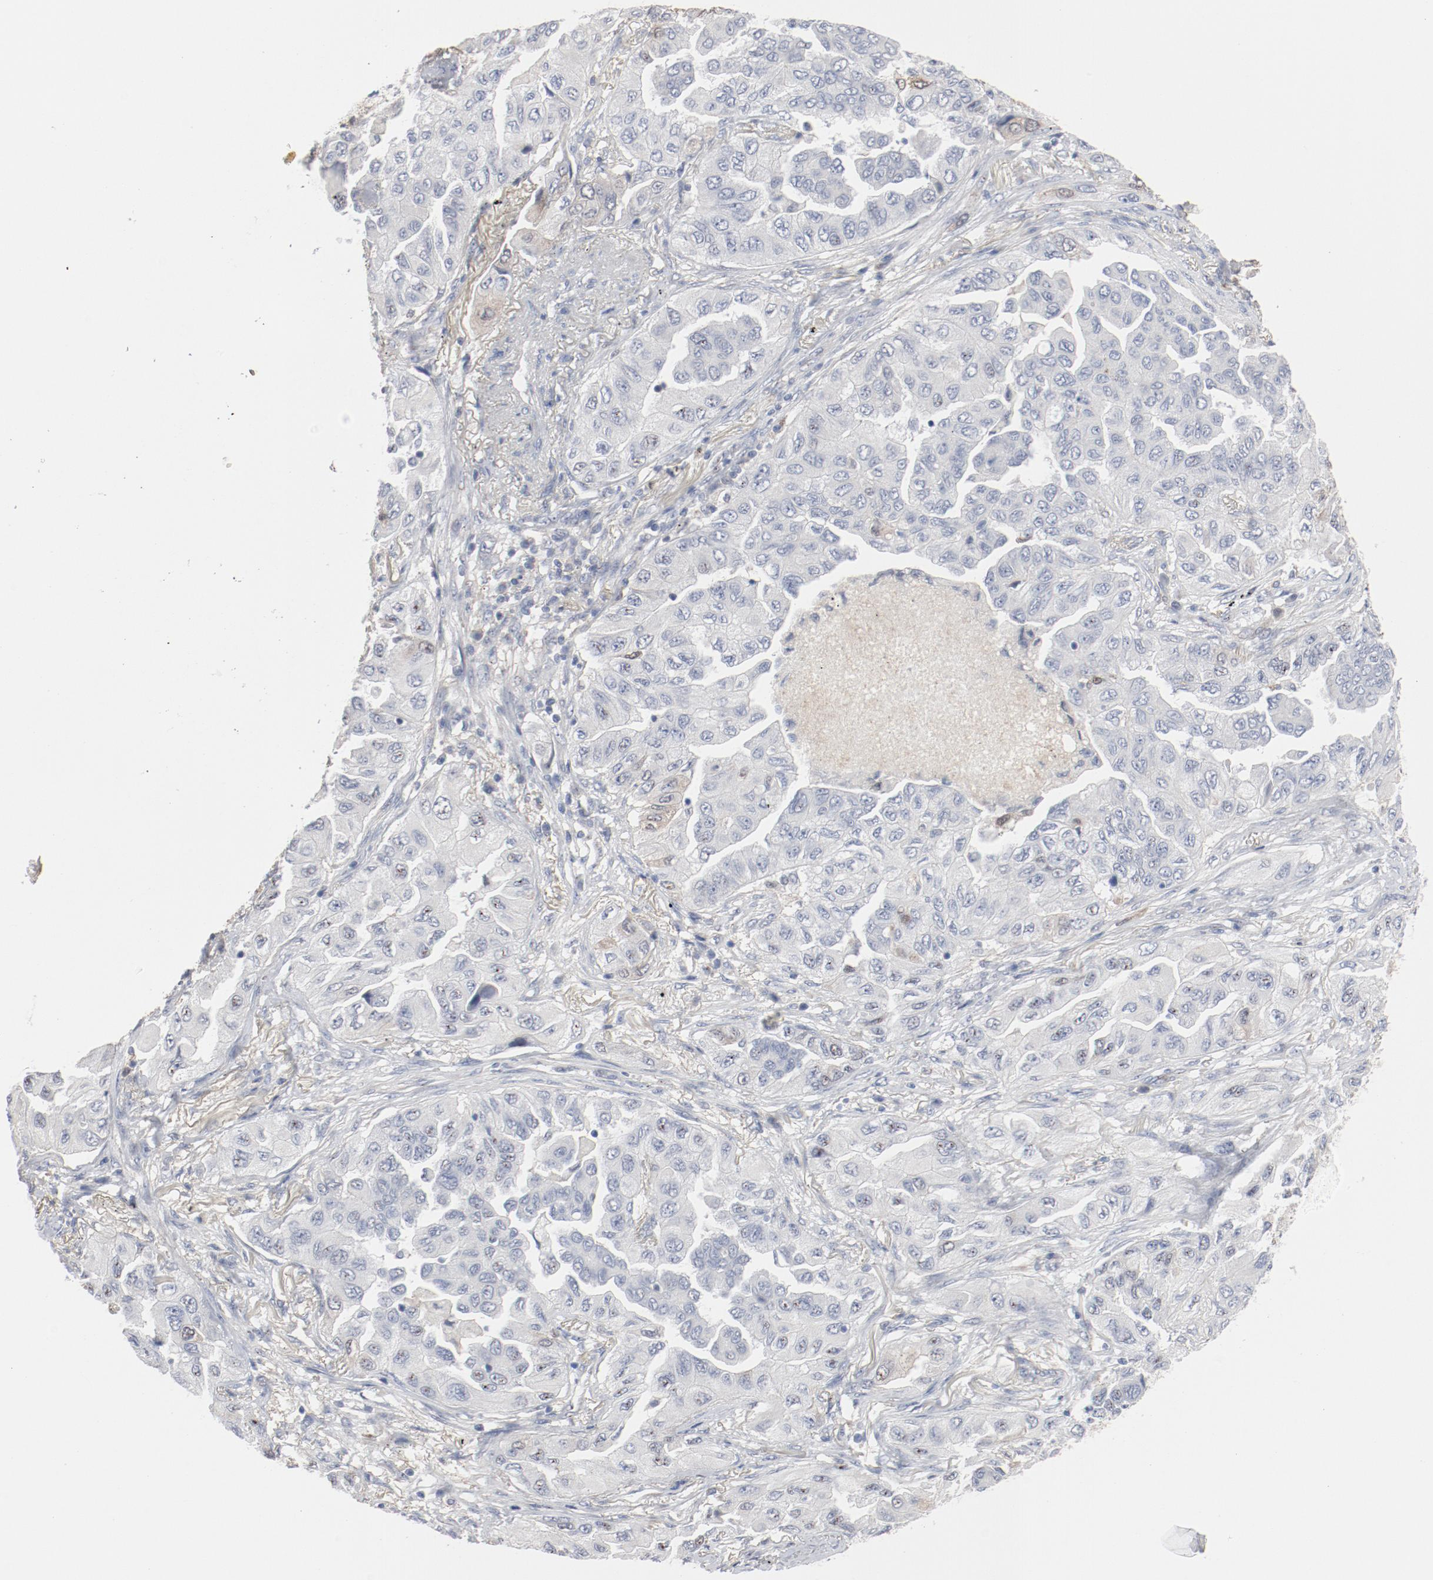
{"staining": {"intensity": "negative", "quantity": "none", "location": "none"}, "tissue": "lung cancer", "cell_type": "Tumor cells", "image_type": "cancer", "snomed": [{"axis": "morphology", "description": "Adenocarcinoma, NOS"}, {"axis": "topography", "description": "Lung"}], "caption": "Immunohistochemistry image of neoplastic tissue: human lung cancer stained with DAB (3,3'-diaminobenzidine) displays no significant protein positivity in tumor cells.", "gene": "CDK1", "patient": {"sex": "female", "age": 65}}